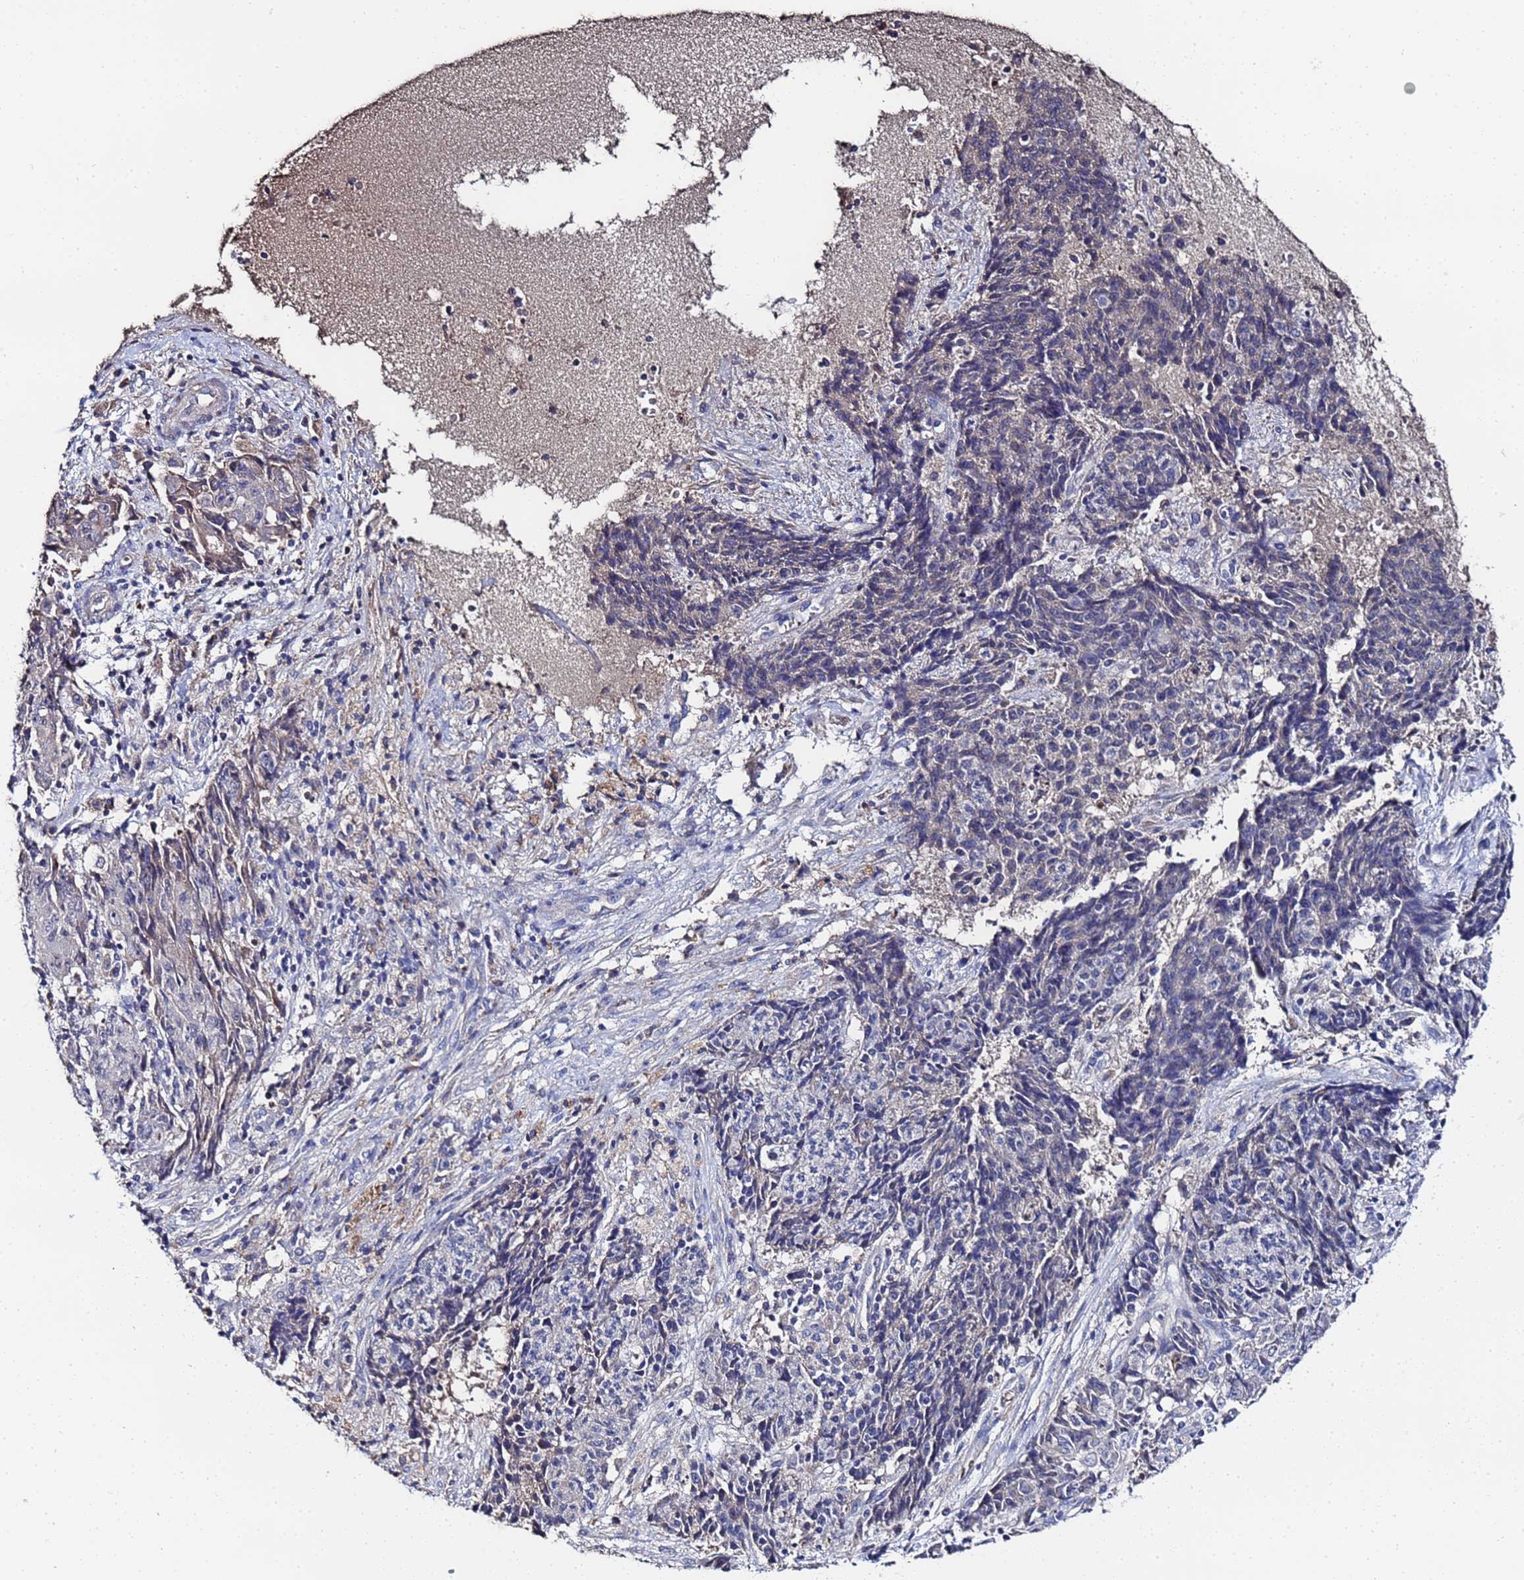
{"staining": {"intensity": "weak", "quantity": "<25%", "location": "cytoplasmic/membranous"}, "tissue": "ovarian cancer", "cell_type": "Tumor cells", "image_type": "cancer", "snomed": [{"axis": "morphology", "description": "Carcinoma, endometroid"}, {"axis": "topography", "description": "Ovary"}], "caption": "DAB (3,3'-diaminobenzidine) immunohistochemical staining of endometroid carcinoma (ovarian) displays no significant positivity in tumor cells.", "gene": "TCP10L", "patient": {"sex": "female", "age": 42}}